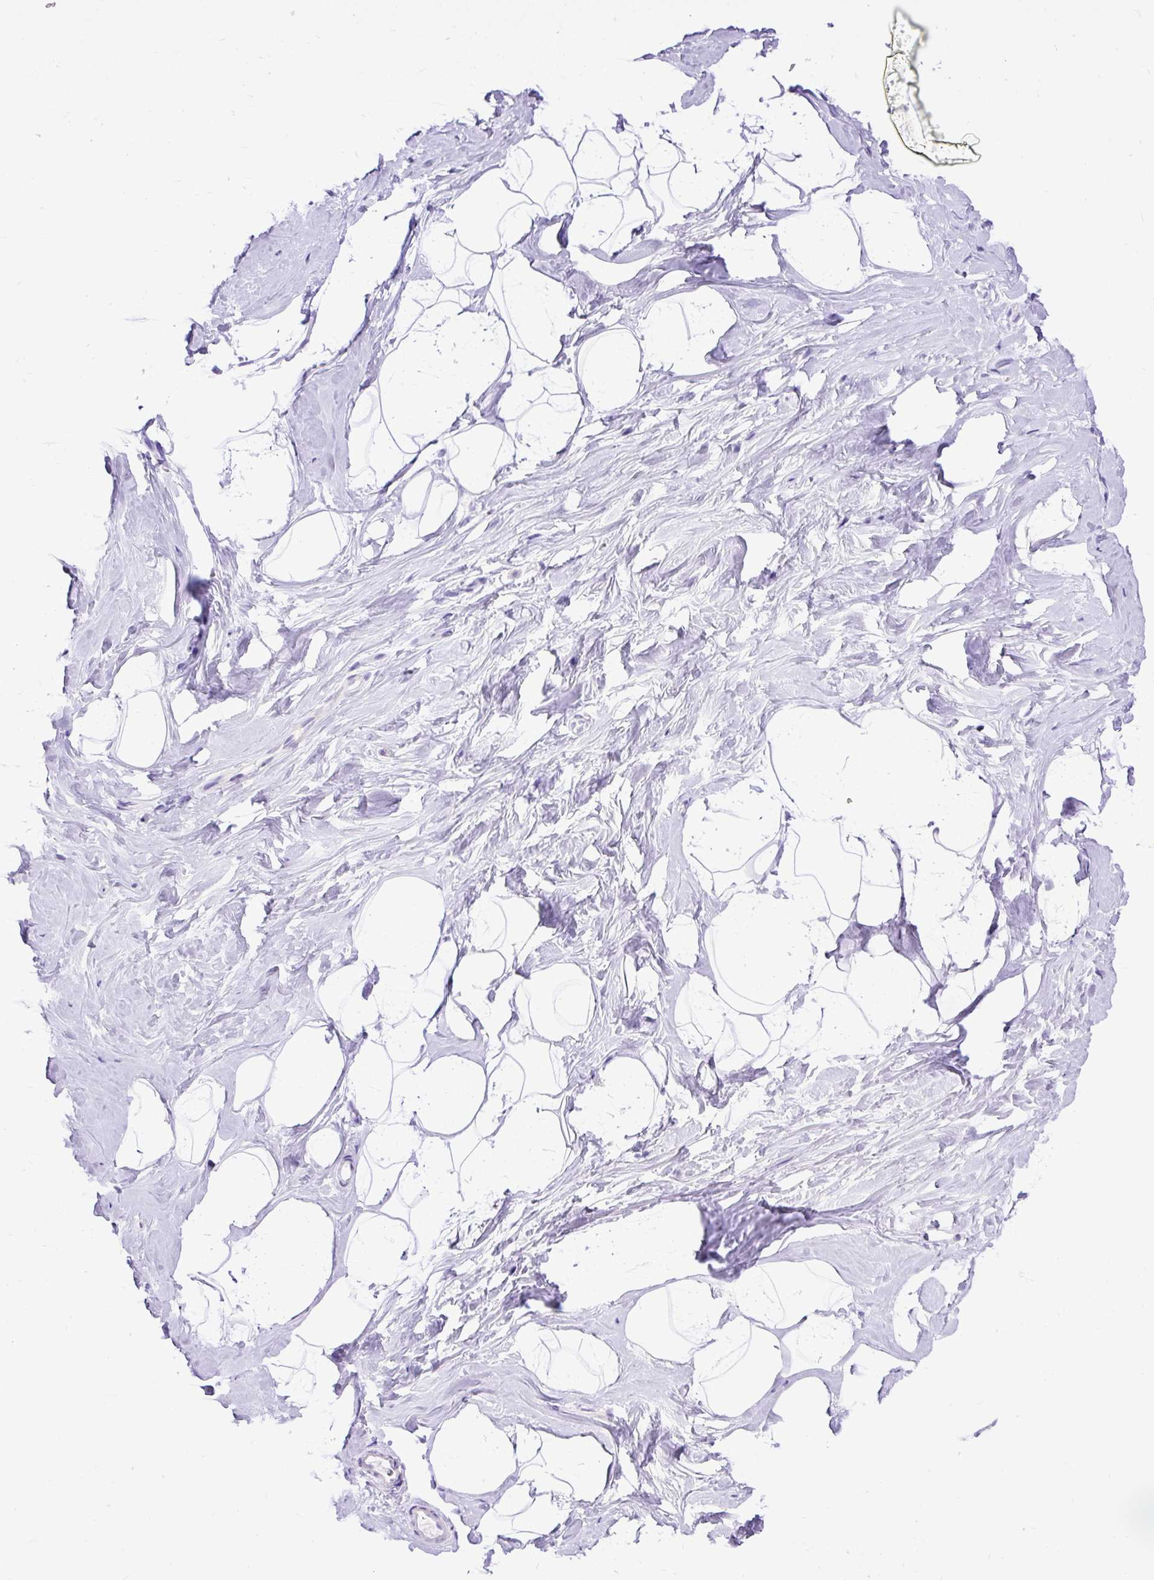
{"staining": {"intensity": "negative", "quantity": "none", "location": "none"}, "tissue": "breast", "cell_type": "Adipocytes", "image_type": "normal", "snomed": [{"axis": "morphology", "description": "Normal tissue, NOS"}, {"axis": "topography", "description": "Breast"}], "caption": "Breast was stained to show a protein in brown. There is no significant positivity in adipocytes.", "gene": "ZNF256", "patient": {"sex": "female", "age": 32}}